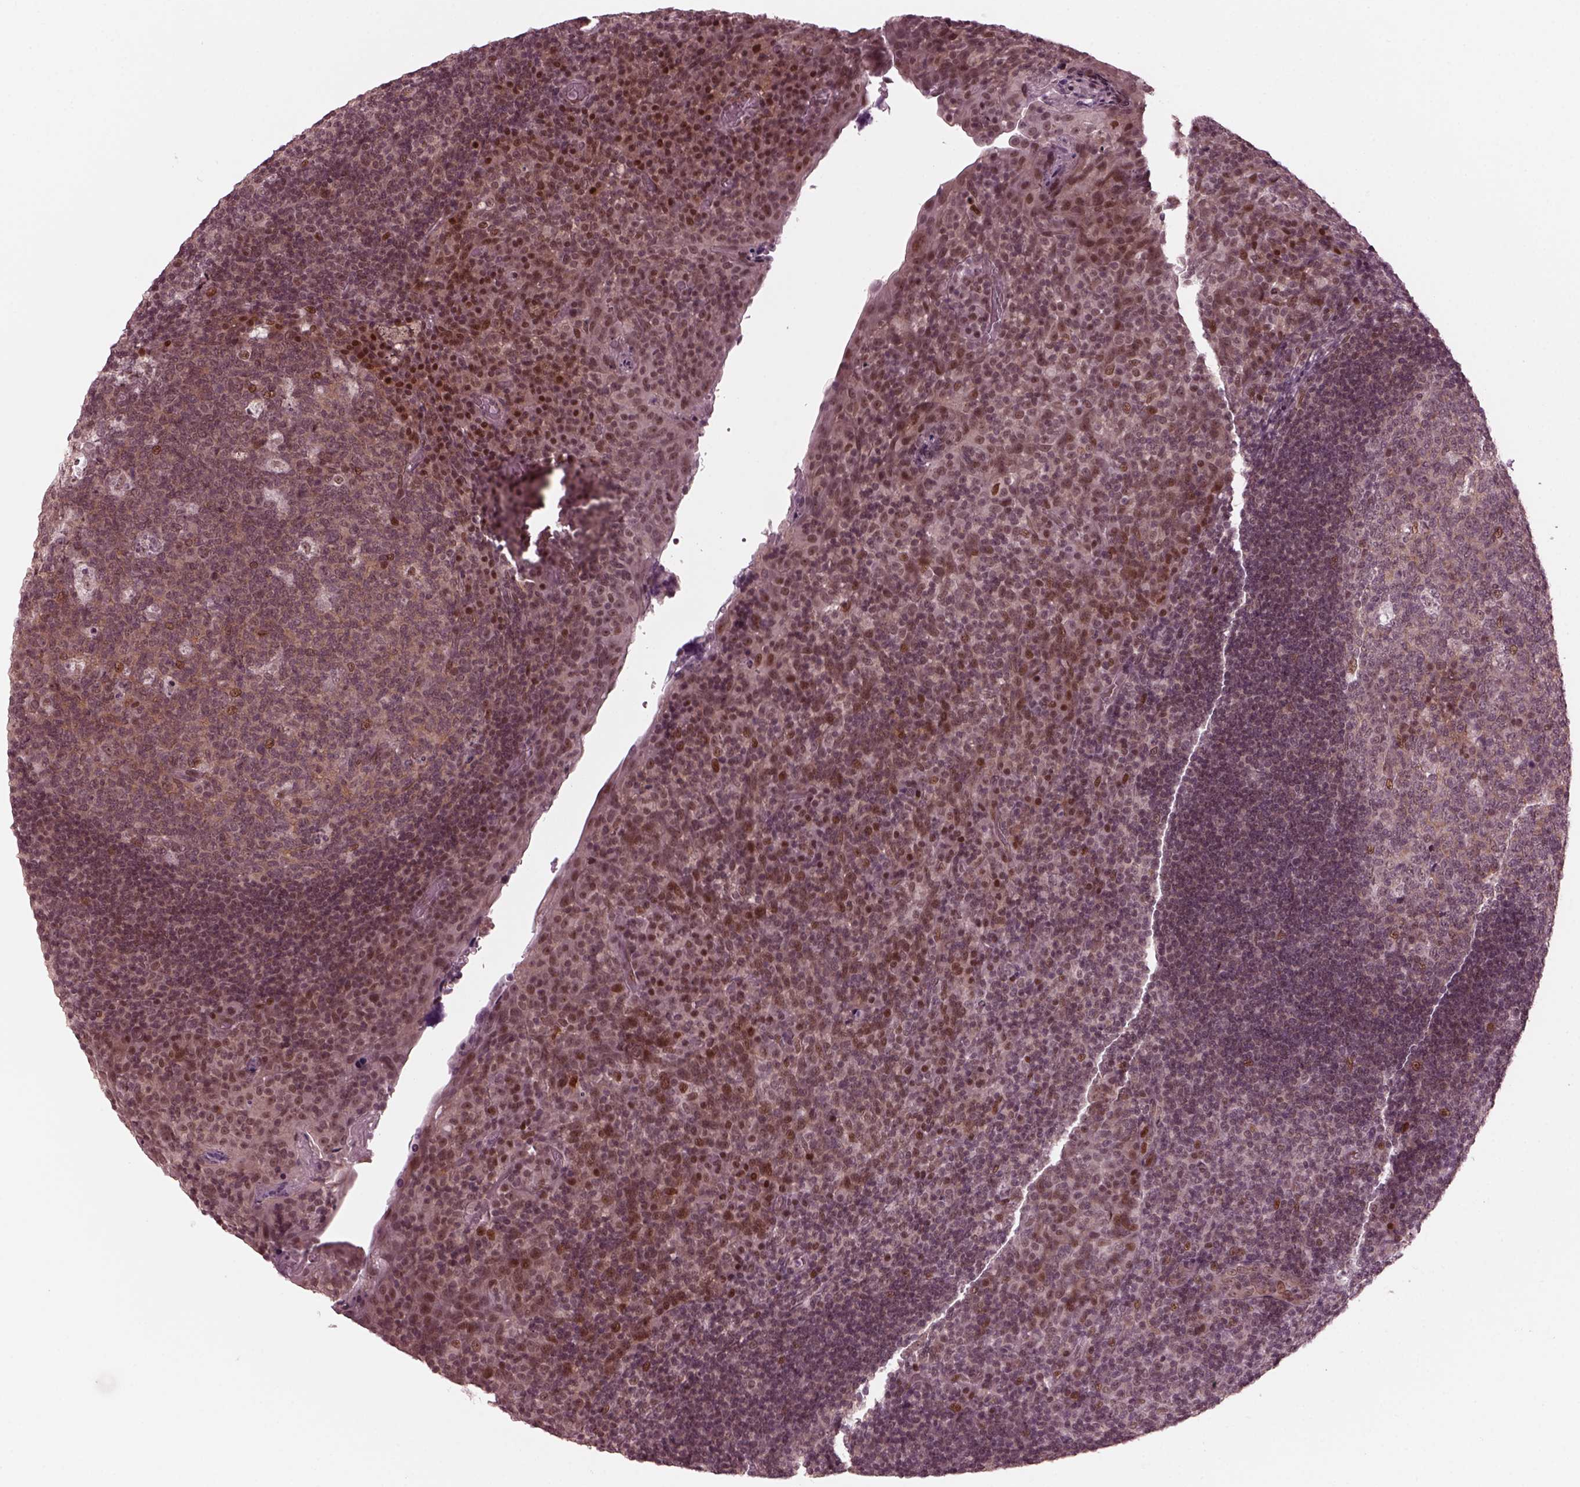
{"staining": {"intensity": "moderate", "quantity": "<25%", "location": "nuclear"}, "tissue": "tonsil", "cell_type": "Germinal center cells", "image_type": "normal", "snomed": [{"axis": "morphology", "description": "Normal tissue, NOS"}, {"axis": "topography", "description": "Tonsil"}], "caption": "Tonsil was stained to show a protein in brown. There is low levels of moderate nuclear staining in approximately <25% of germinal center cells. The staining was performed using DAB, with brown indicating positive protein expression. Nuclei are stained blue with hematoxylin.", "gene": "TRIB3", "patient": {"sex": "male", "age": 17}}